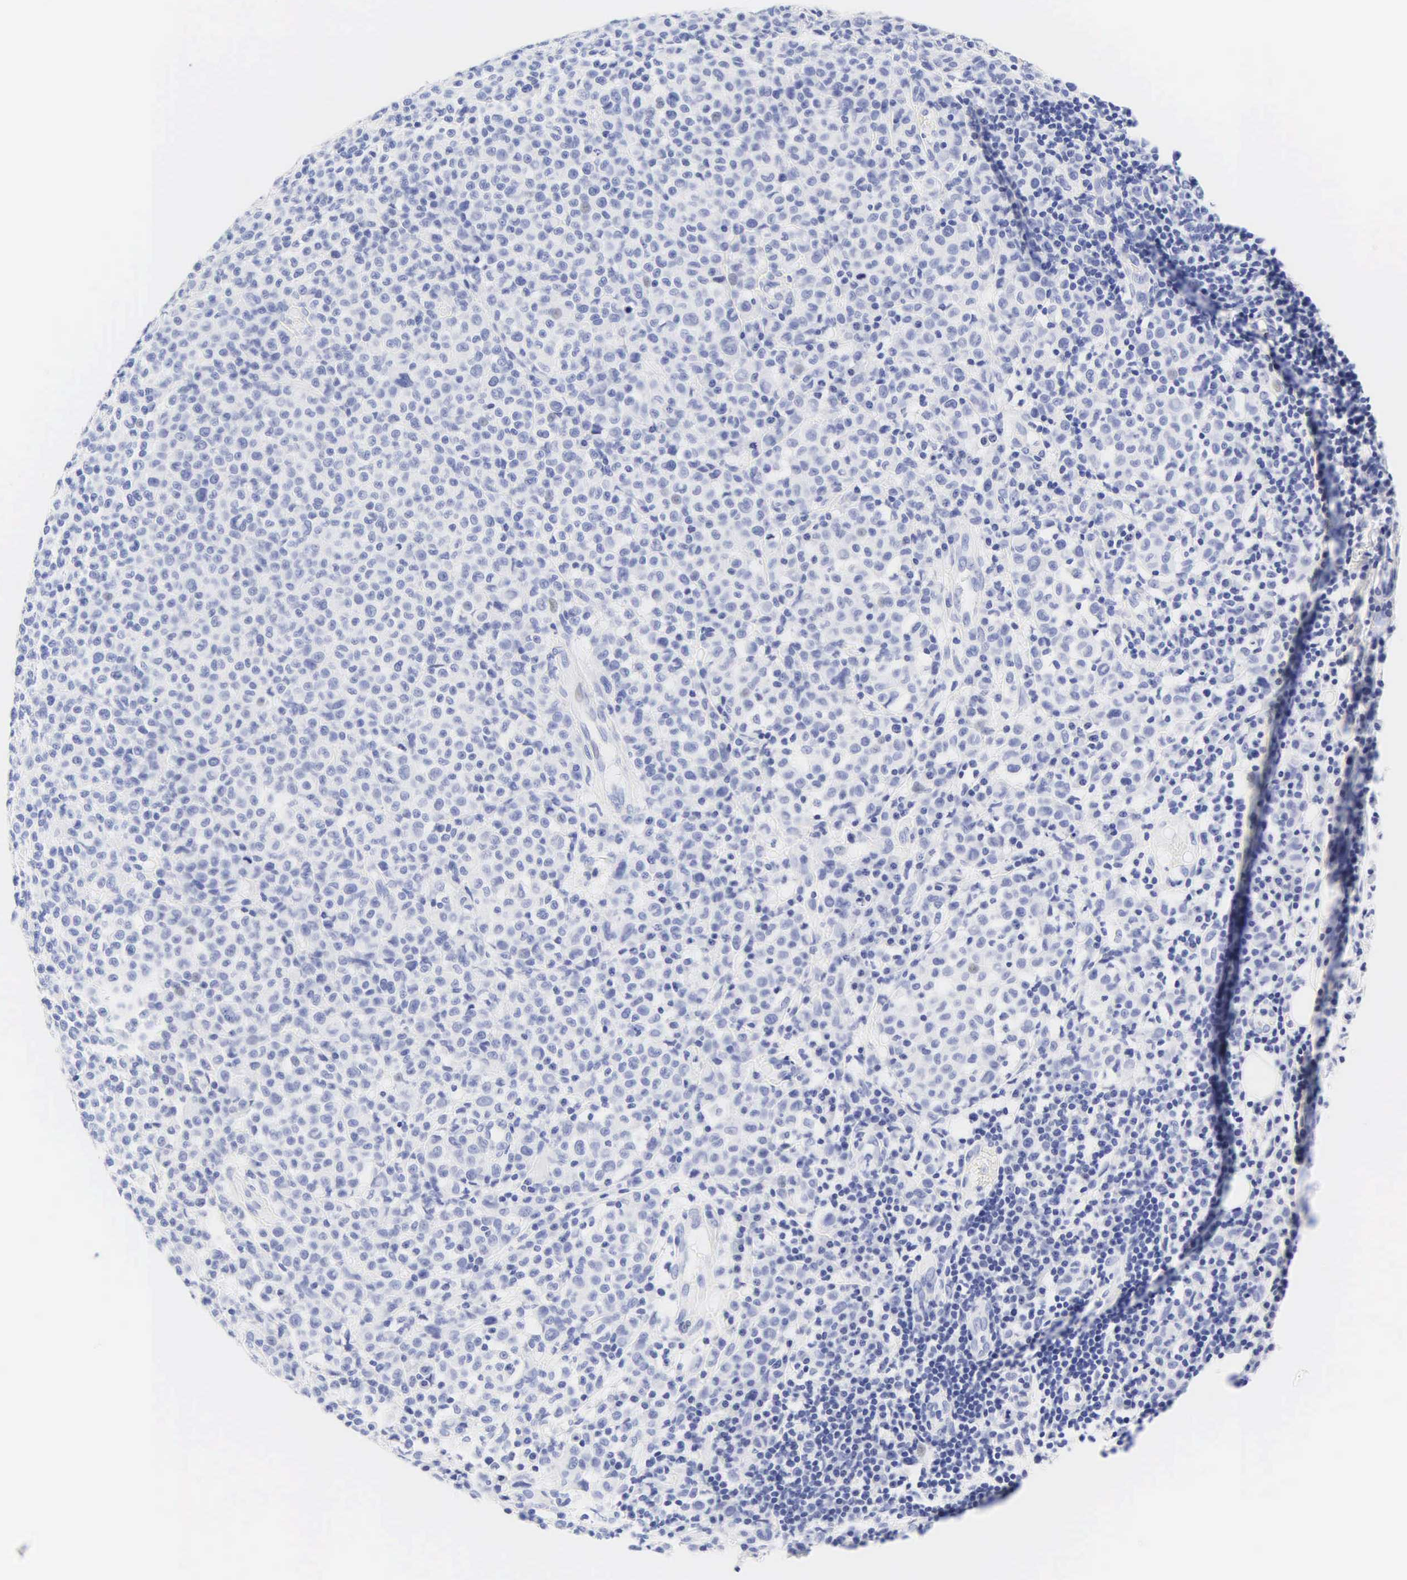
{"staining": {"intensity": "negative", "quantity": "none", "location": "none"}, "tissue": "melanoma", "cell_type": "Tumor cells", "image_type": "cancer", "snomed": [{"axis": "morphology", "description": "Malignant melanoma, Metastatic site"}, {"axis": "topography", "description": "Skin"}], "caption": "Tumor cells show no significant protein staining in melanoma.", "gene": "DES", "patient": {"sex": "male", "age": 32}}